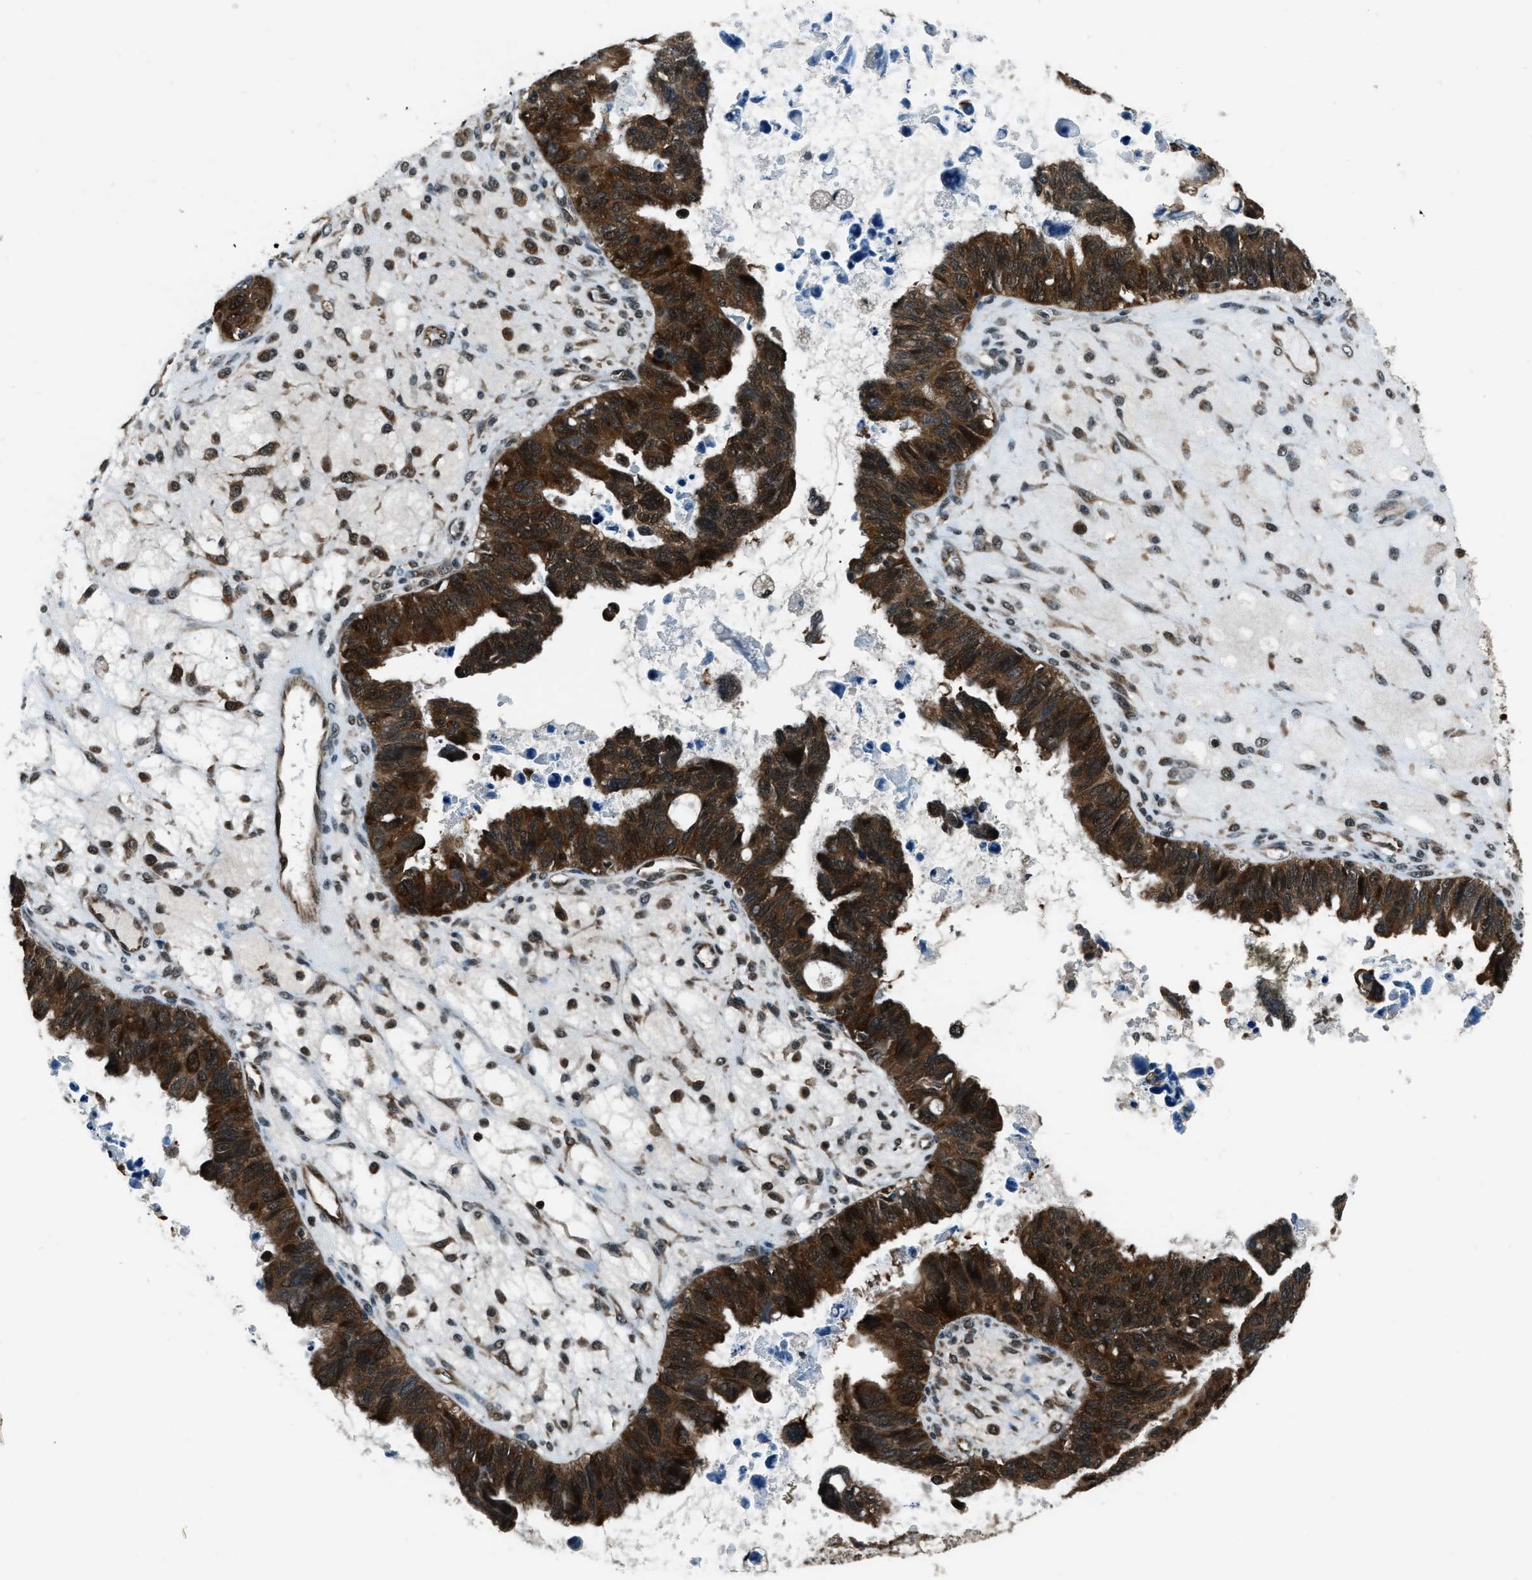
{"staining": {"intensity": "strong", "quantity": ">75%", "location": "cytoplasmic/membranous,nuclear"}, "tissue": "ovarian cancer", "cell_type": "Tumor cells", "image_type": "cancer", "snomed": [{"axis": "morphology", "description": "Cystadenocarcinoma, serous, NOS"}, {"axis": "topography", "description": "Ovary"}], "caption": "The image displays a brown stain indicating the presence of a protein in the cytoplasmic/membranous and nuclear of tumor cells in serous cystadenocarcinoma (ovarian).", "gene": "NUDCD3", "patient": {"sex": "female", "age": 79}}